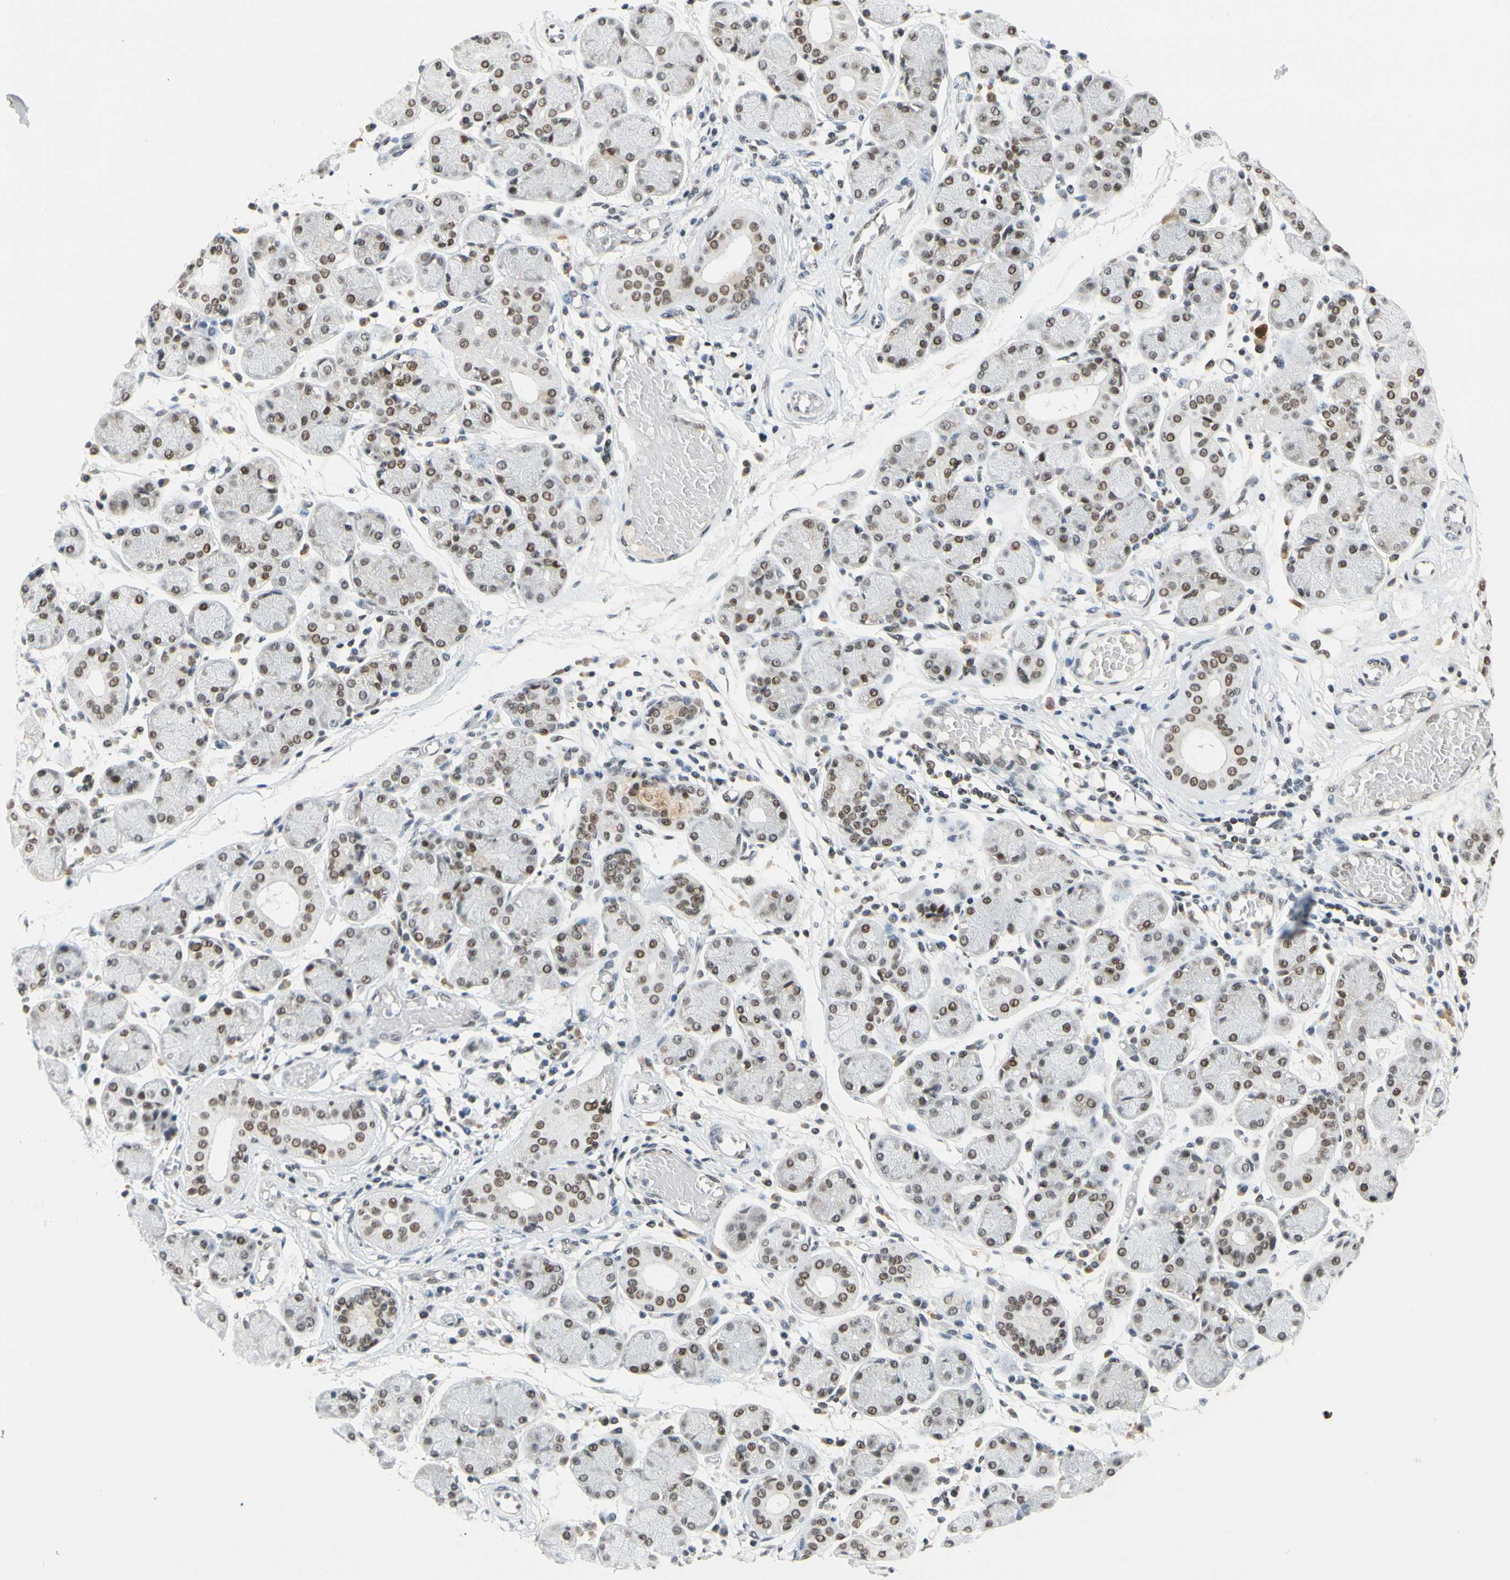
{"staining": {"intensity": "moderate", "quantity": ">75%", "location": "nuclear"}, "tissue": "salivary gland", "cell_type": "Glandular cells", "image_type": "normal", "snomed": [{"axis": "morphology", "description": "Normal tissue, NOS"}, {"axis": "topography", "description": "Salivary gland"}], "caption": "This histopathology image shows unremarkable salivary gland stained with immunohistochemistry (IHC) to label a protein in brown. The nuclear of glandular cells show moderate positivity for the protein. Nuclei are counter-stained blue.", "gene": "ZSCAN16", "patient": {"sex": "female", "age": 24}}